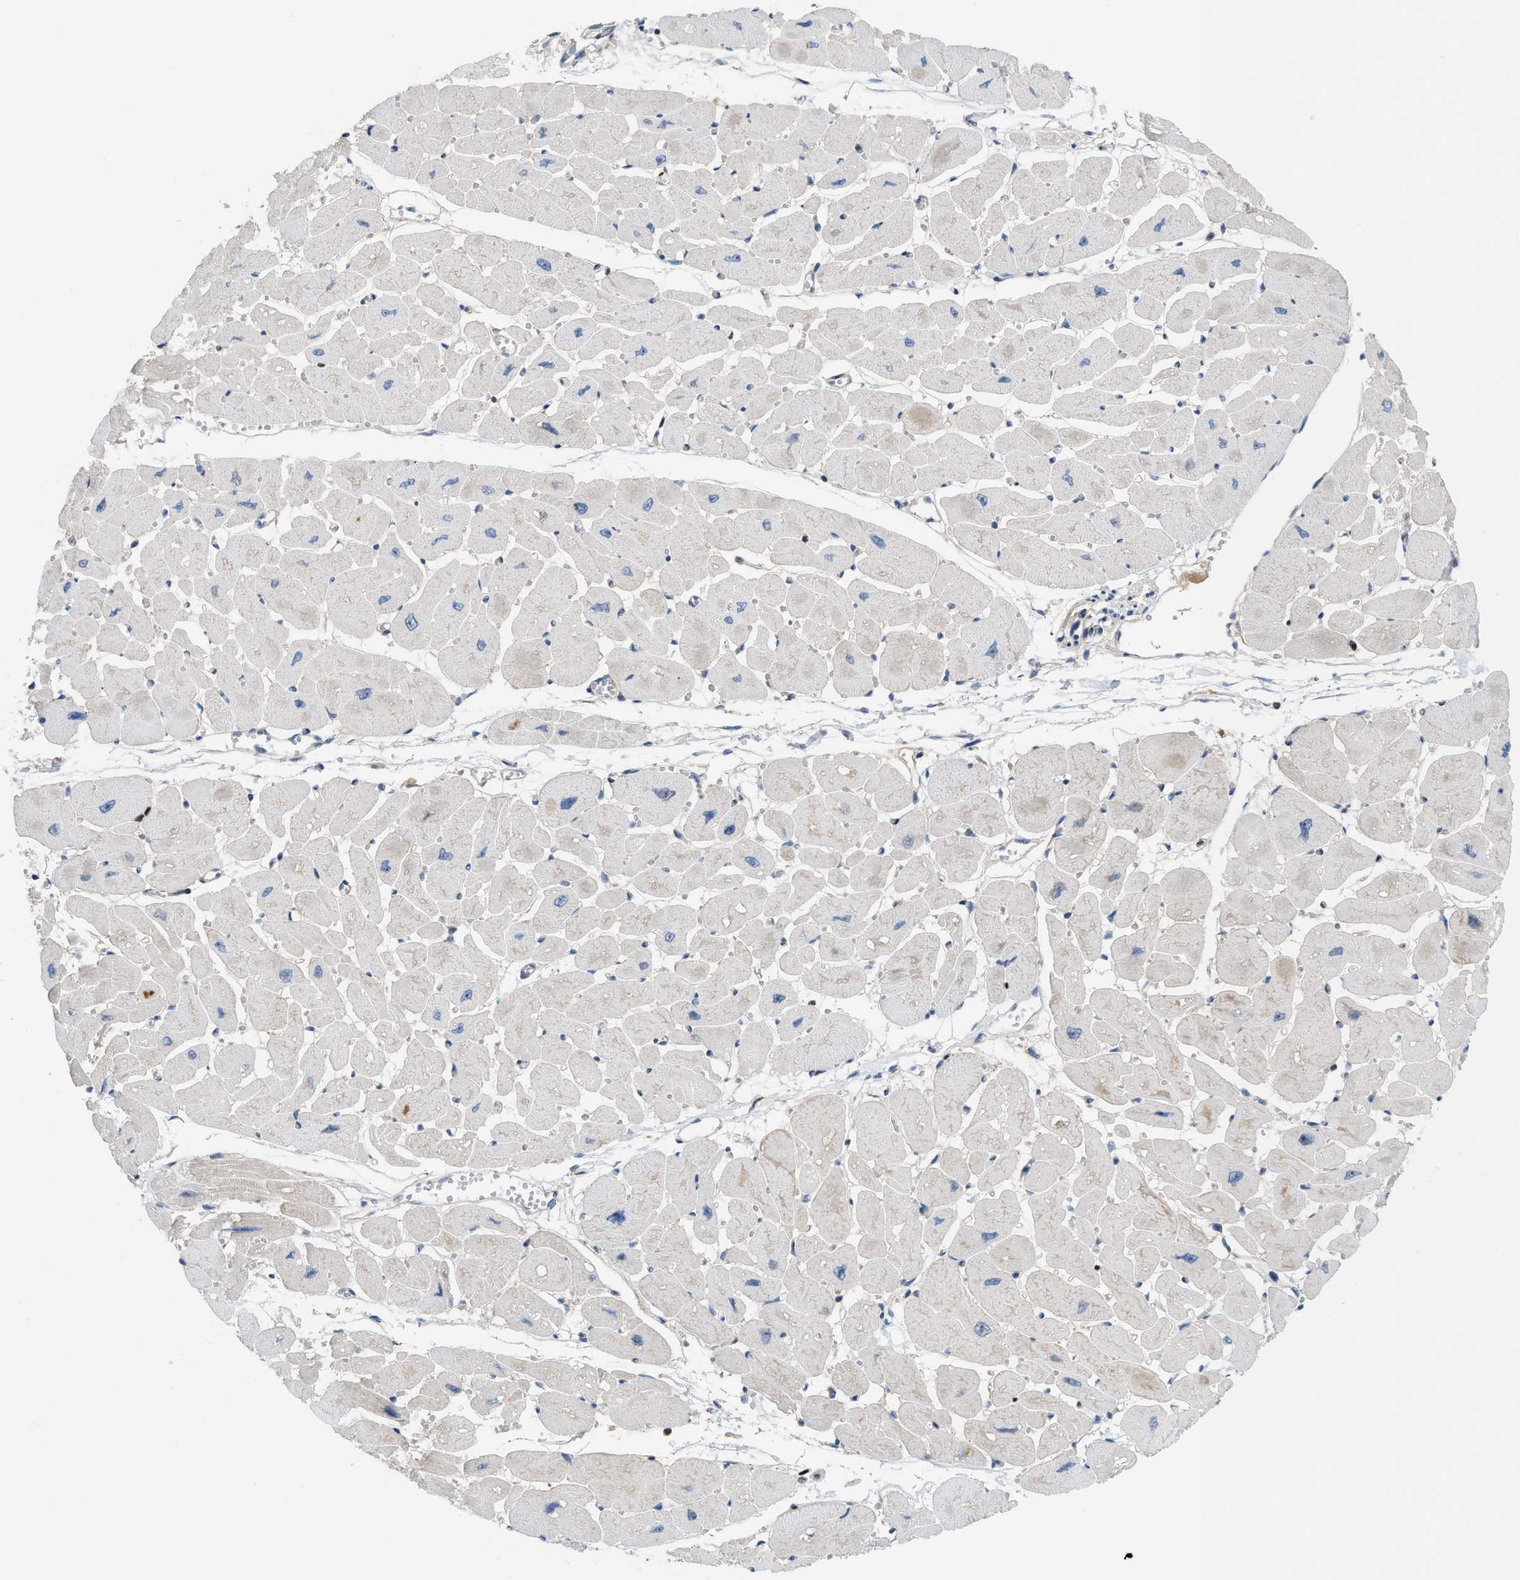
{"staining": {"intensity": "weak", "quantity": "<25%", "location": "cytoplasmic/membranous"}, "tissue": "heart muscle", "cell_type": "Cardiomyocytes", "image_type": "normal", "snomed": [{"axis": "morphology", "description": "Normal tissue, NOS"}, {"axis": "topography", "description": "Heart"}], "caption": "Cardiomyocytes are negative for protein expression in unremarkable human heart muscle. Brightfield microscopy of immunohistochemistry stained with DAB (brown) and hematoxylin (blue), captured at high magnification.", "gene": "ZNF276", "patient": {"sex": "female", "age": 54}}